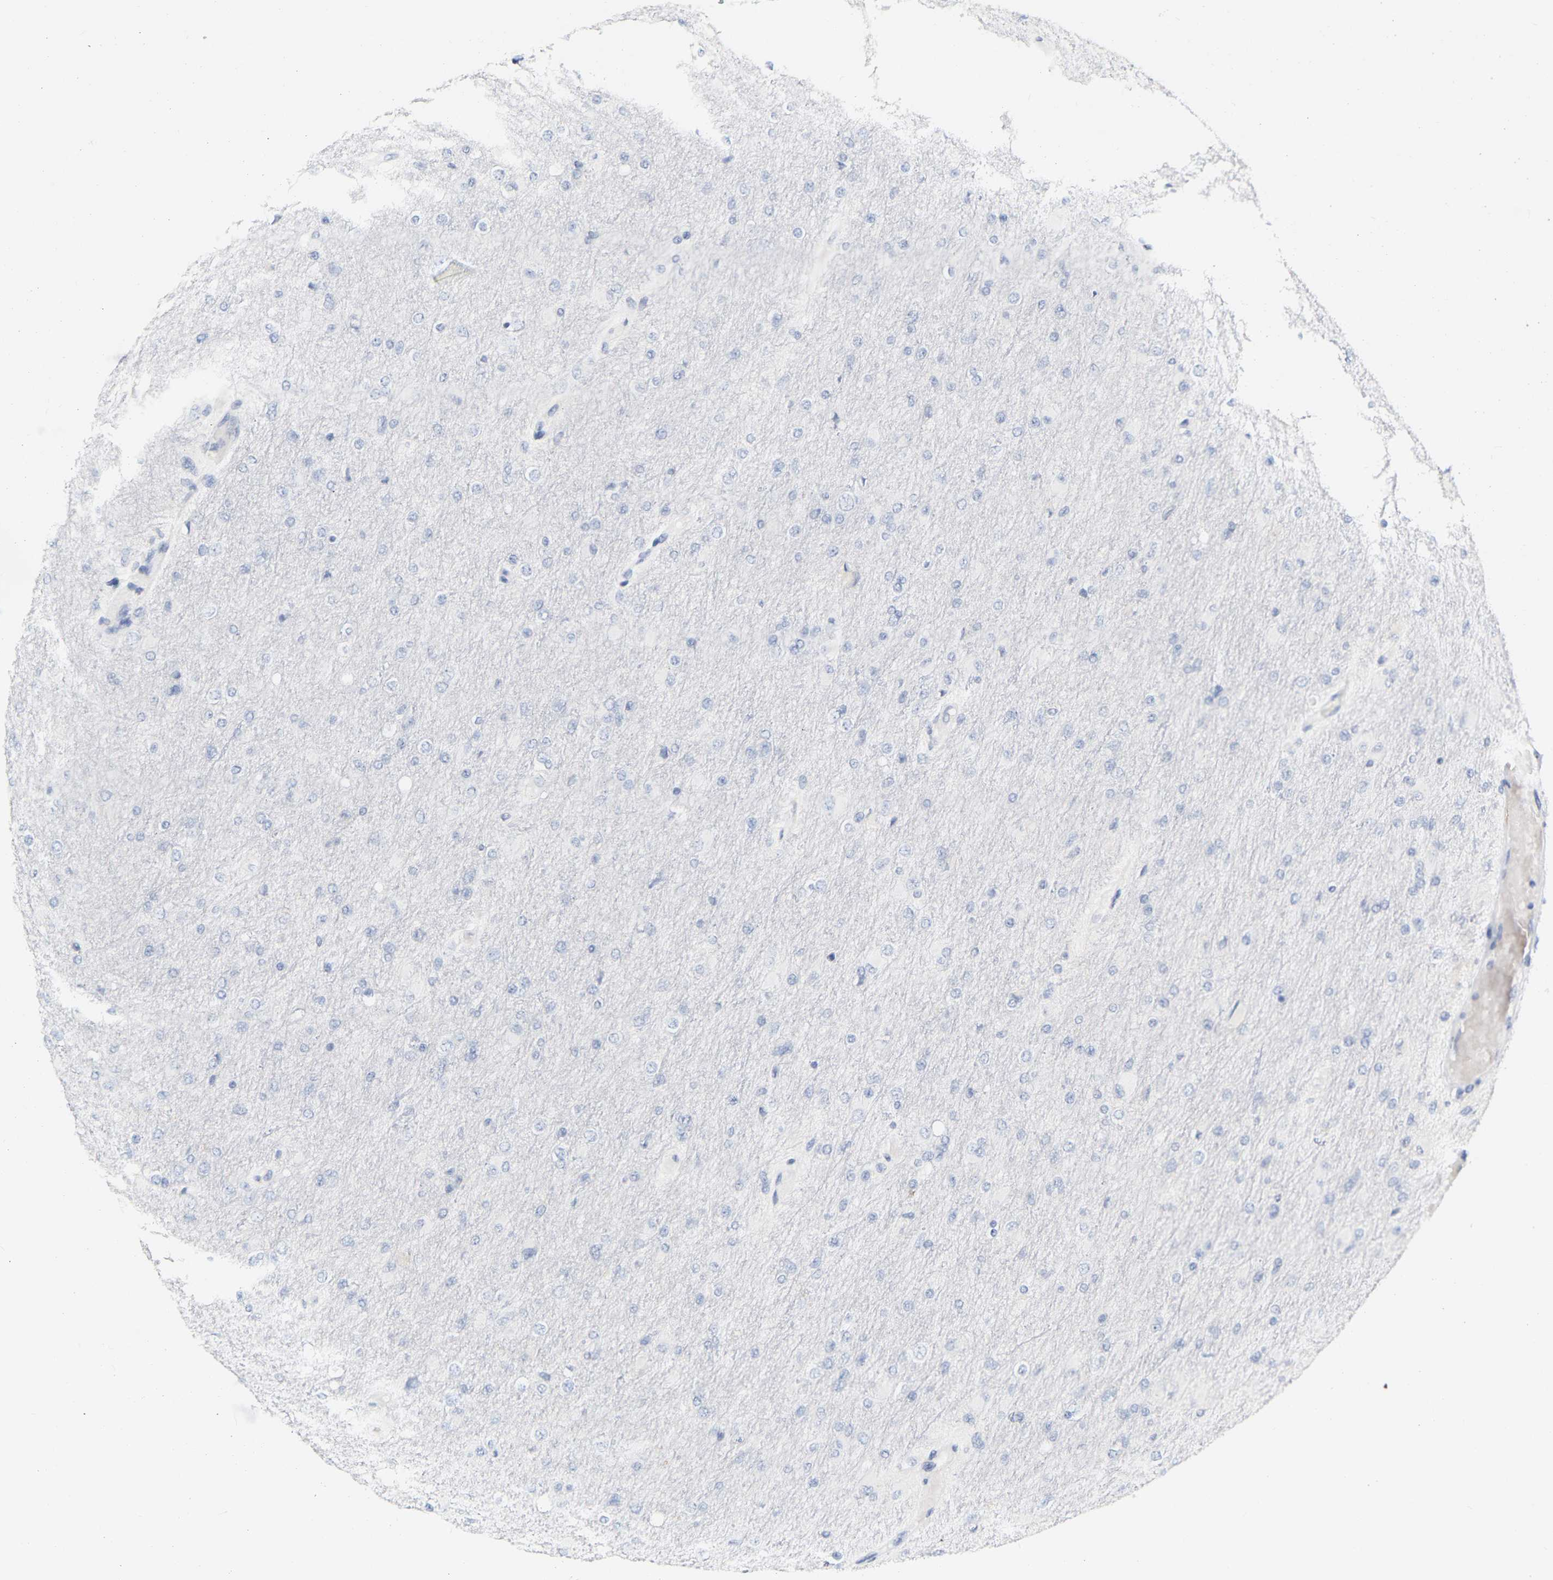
{"staining": {"intensity": "negative", "quantity": "none", "location": "none"}, "tissue": "glioma", "cell_type": "Tumor cells", "image_type": "cancer", "snomed": [{"axis": "morphology", "description": "Glioma, malignant, High grade"}, {"axis": "topography", "description": "Cerebral cortex"}], "caption": "A micrograph of human glioma is negative for staining in tumor cells.", "gene": "GNAS", "patient": {"sex": "female", "age": 36}}